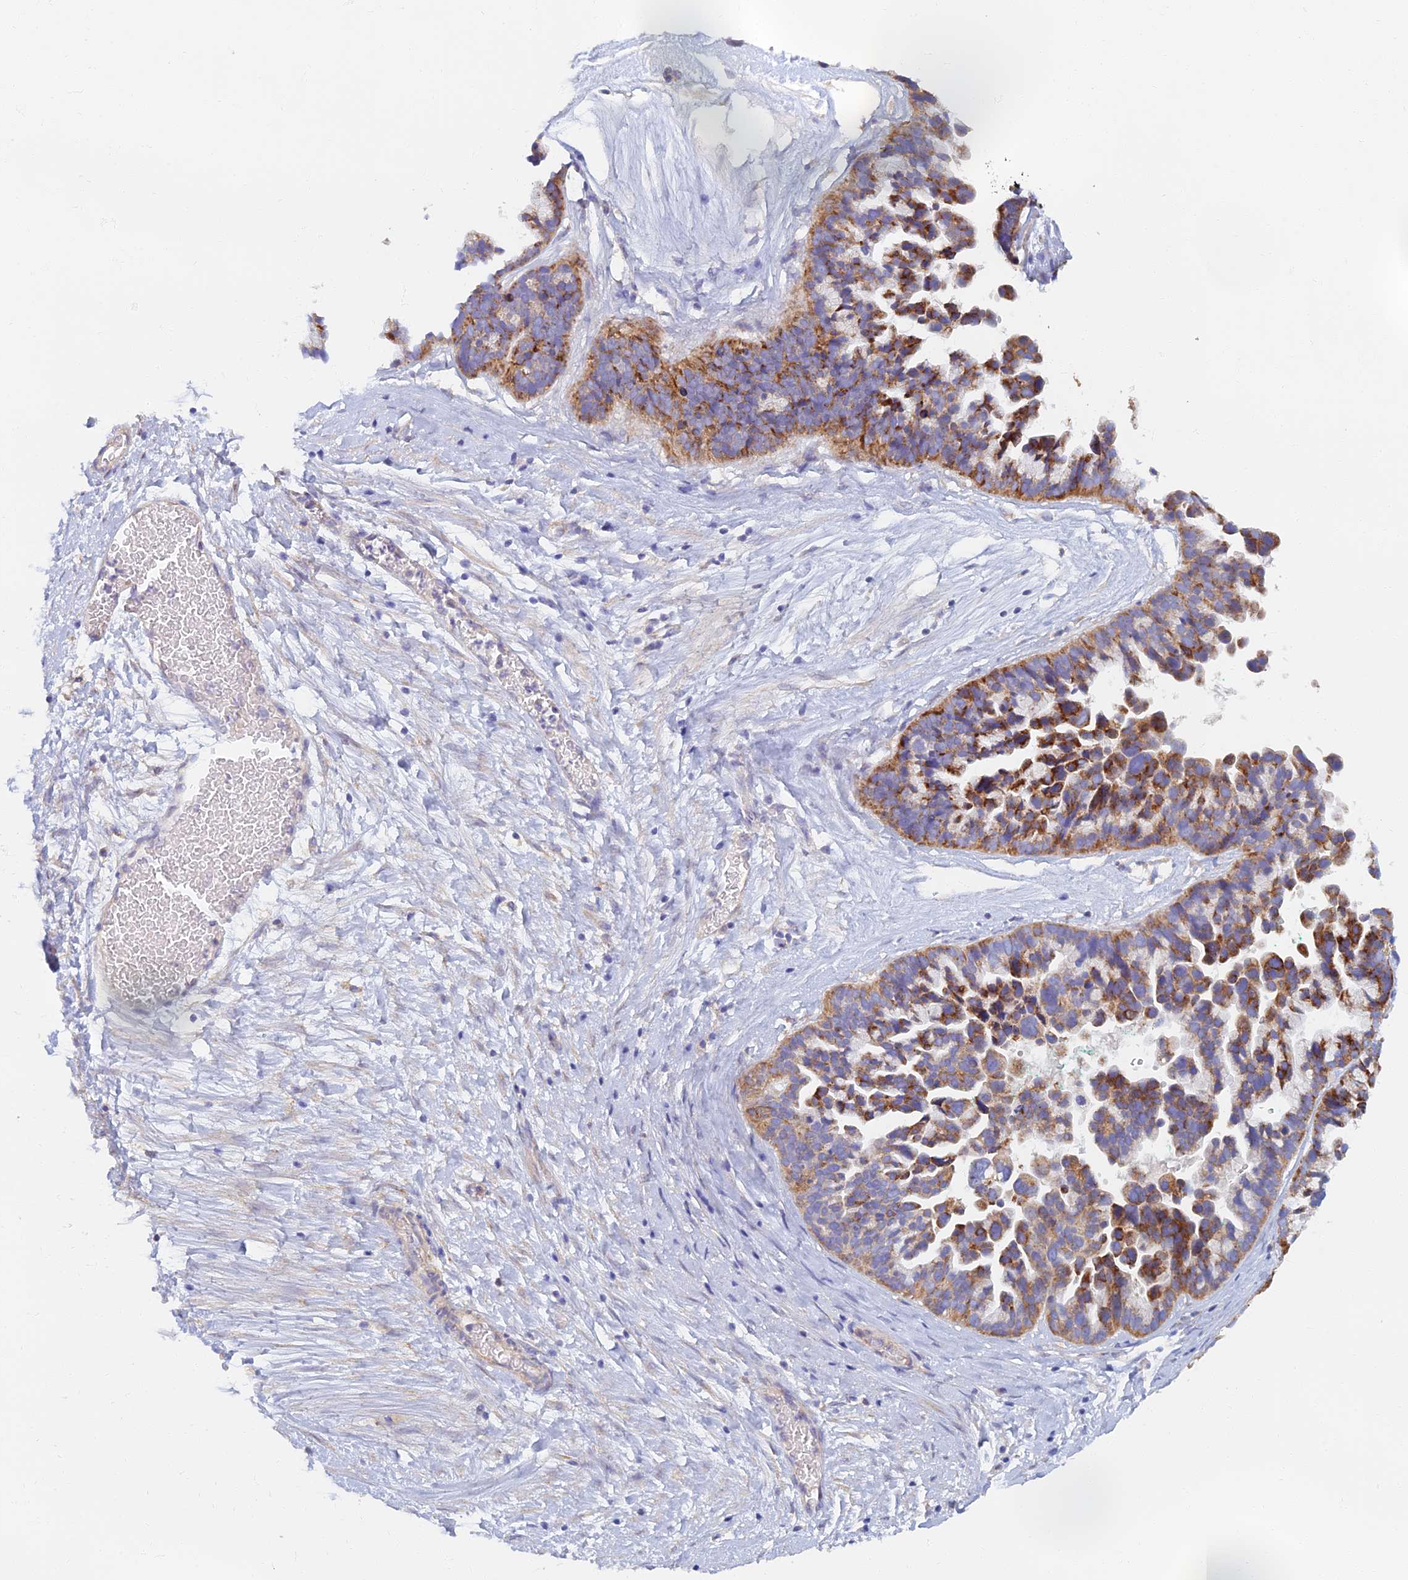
{"staining": {"intensity": "moderate", "quantity": ">75%", "location": "cytoplasmic/membranous"}, "tissue": "ovarian cancer", "cell_type": "Tumor cells", "image_type": "cancer", "snomed": [{"axis": "morphology", "description": "Cystadenocarcinoma, serous, NOS"}, {"axis": "topography", "description": "Ovary"}], "caption": "There is medium levels of moderate cytoplasmic/membranous staining in tumor cells of ovarian cancer (serous cystadenocarcinoma), as demonstrated by immunohistochemical staining (brown color).", "gene": "TMEM44", "patient": {"sex": "female", "age": 56}}